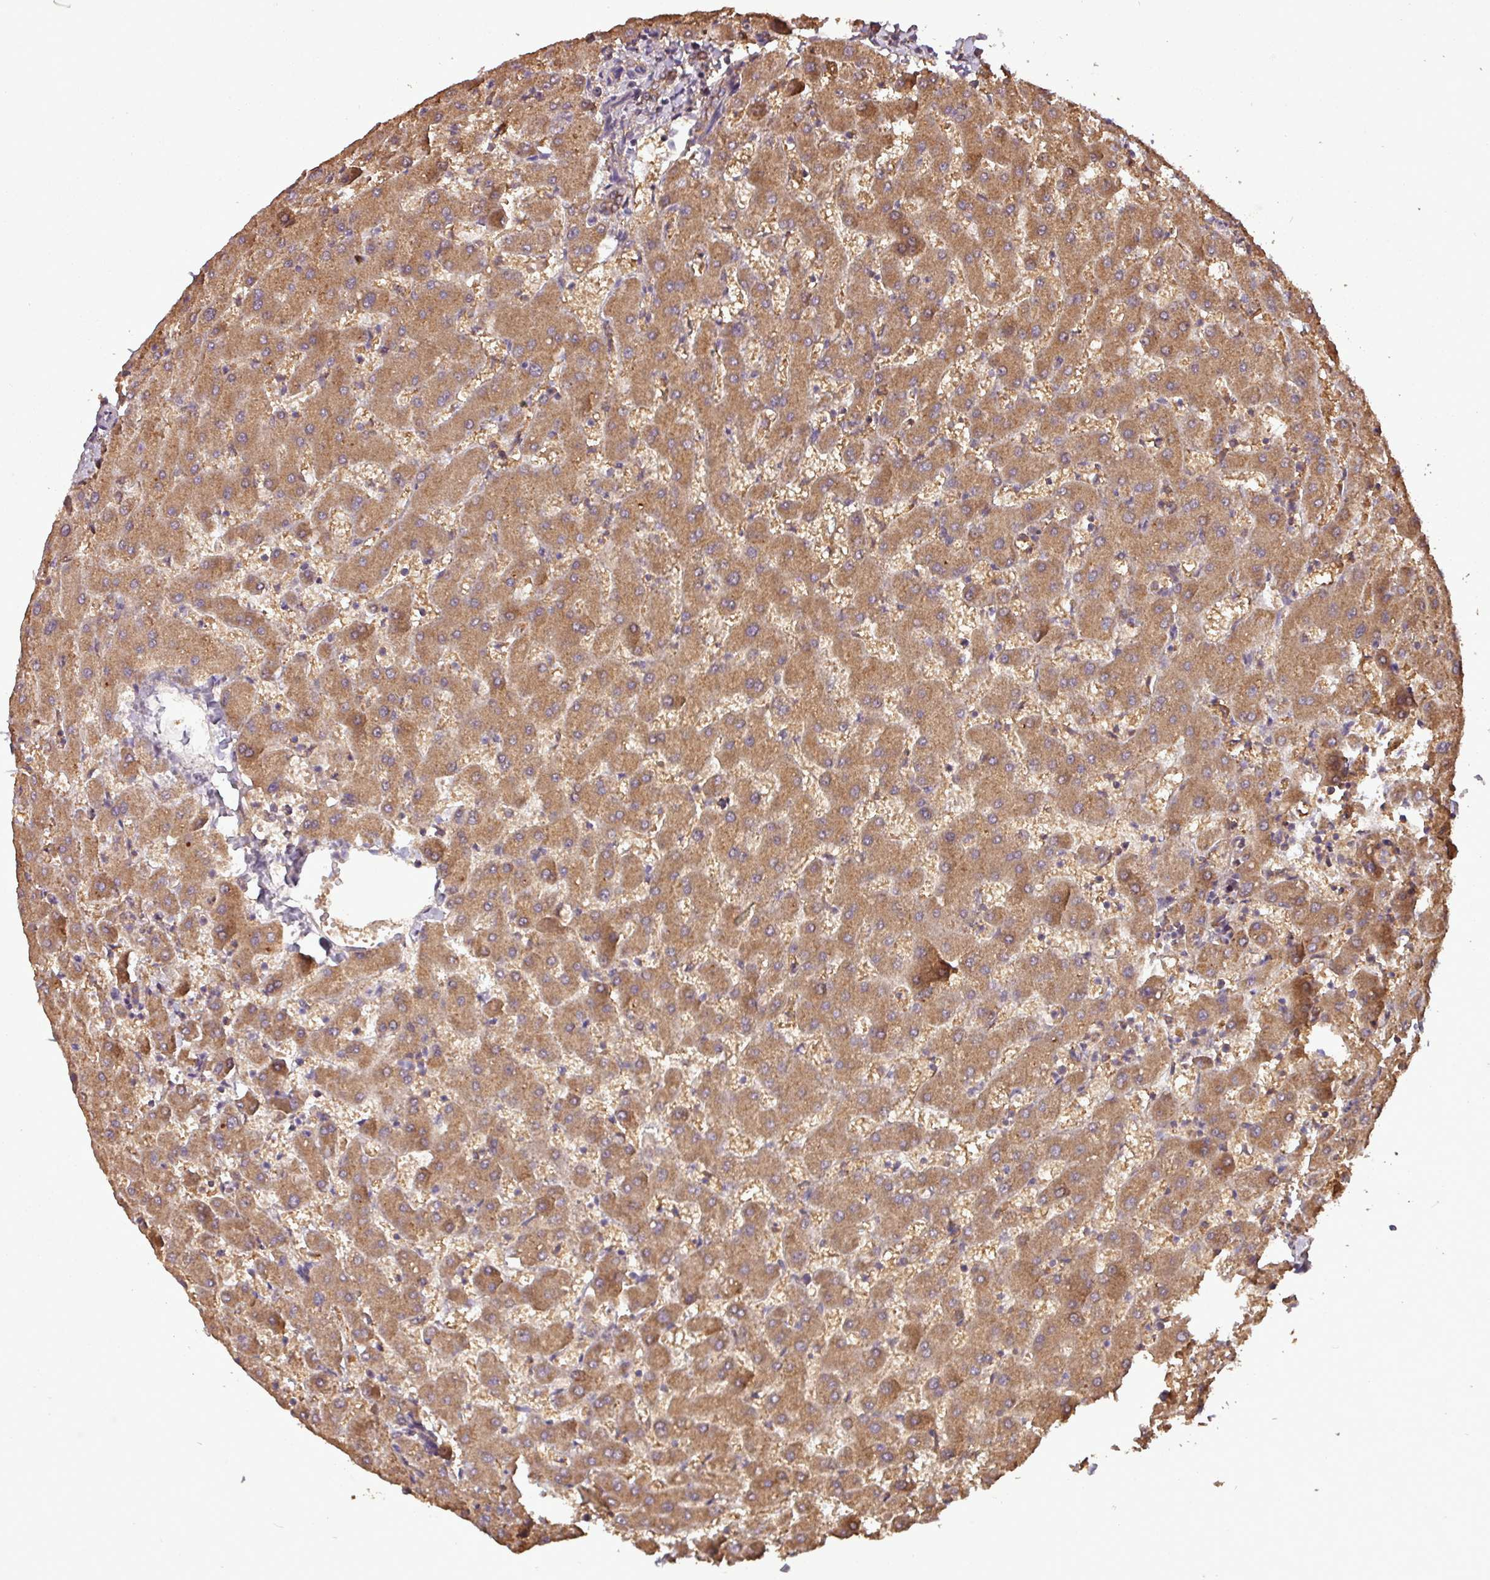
{"staining": {"intensity": "moderate", "quantity": ">75%", "location": "cytoplasmic/membranous"}, "tissue": "liver", "cell_type": "Cholangiocytes", "image_type": "normal", "snomed": [{"axis": "morphology", "description": "Normal tissue, NOS"}, {"axis": "topography", "description": "Liver"}], "caption": "Immunohistochemical staining of normal human liver displays moderate cytoplasmic/membranous protein staining in approximately >75% of cholangiocytes. (IHC, brightfield microscopy, high magnification).", "gene": "NT5C3A", "patient": {"sex": "female", "age": 63}}